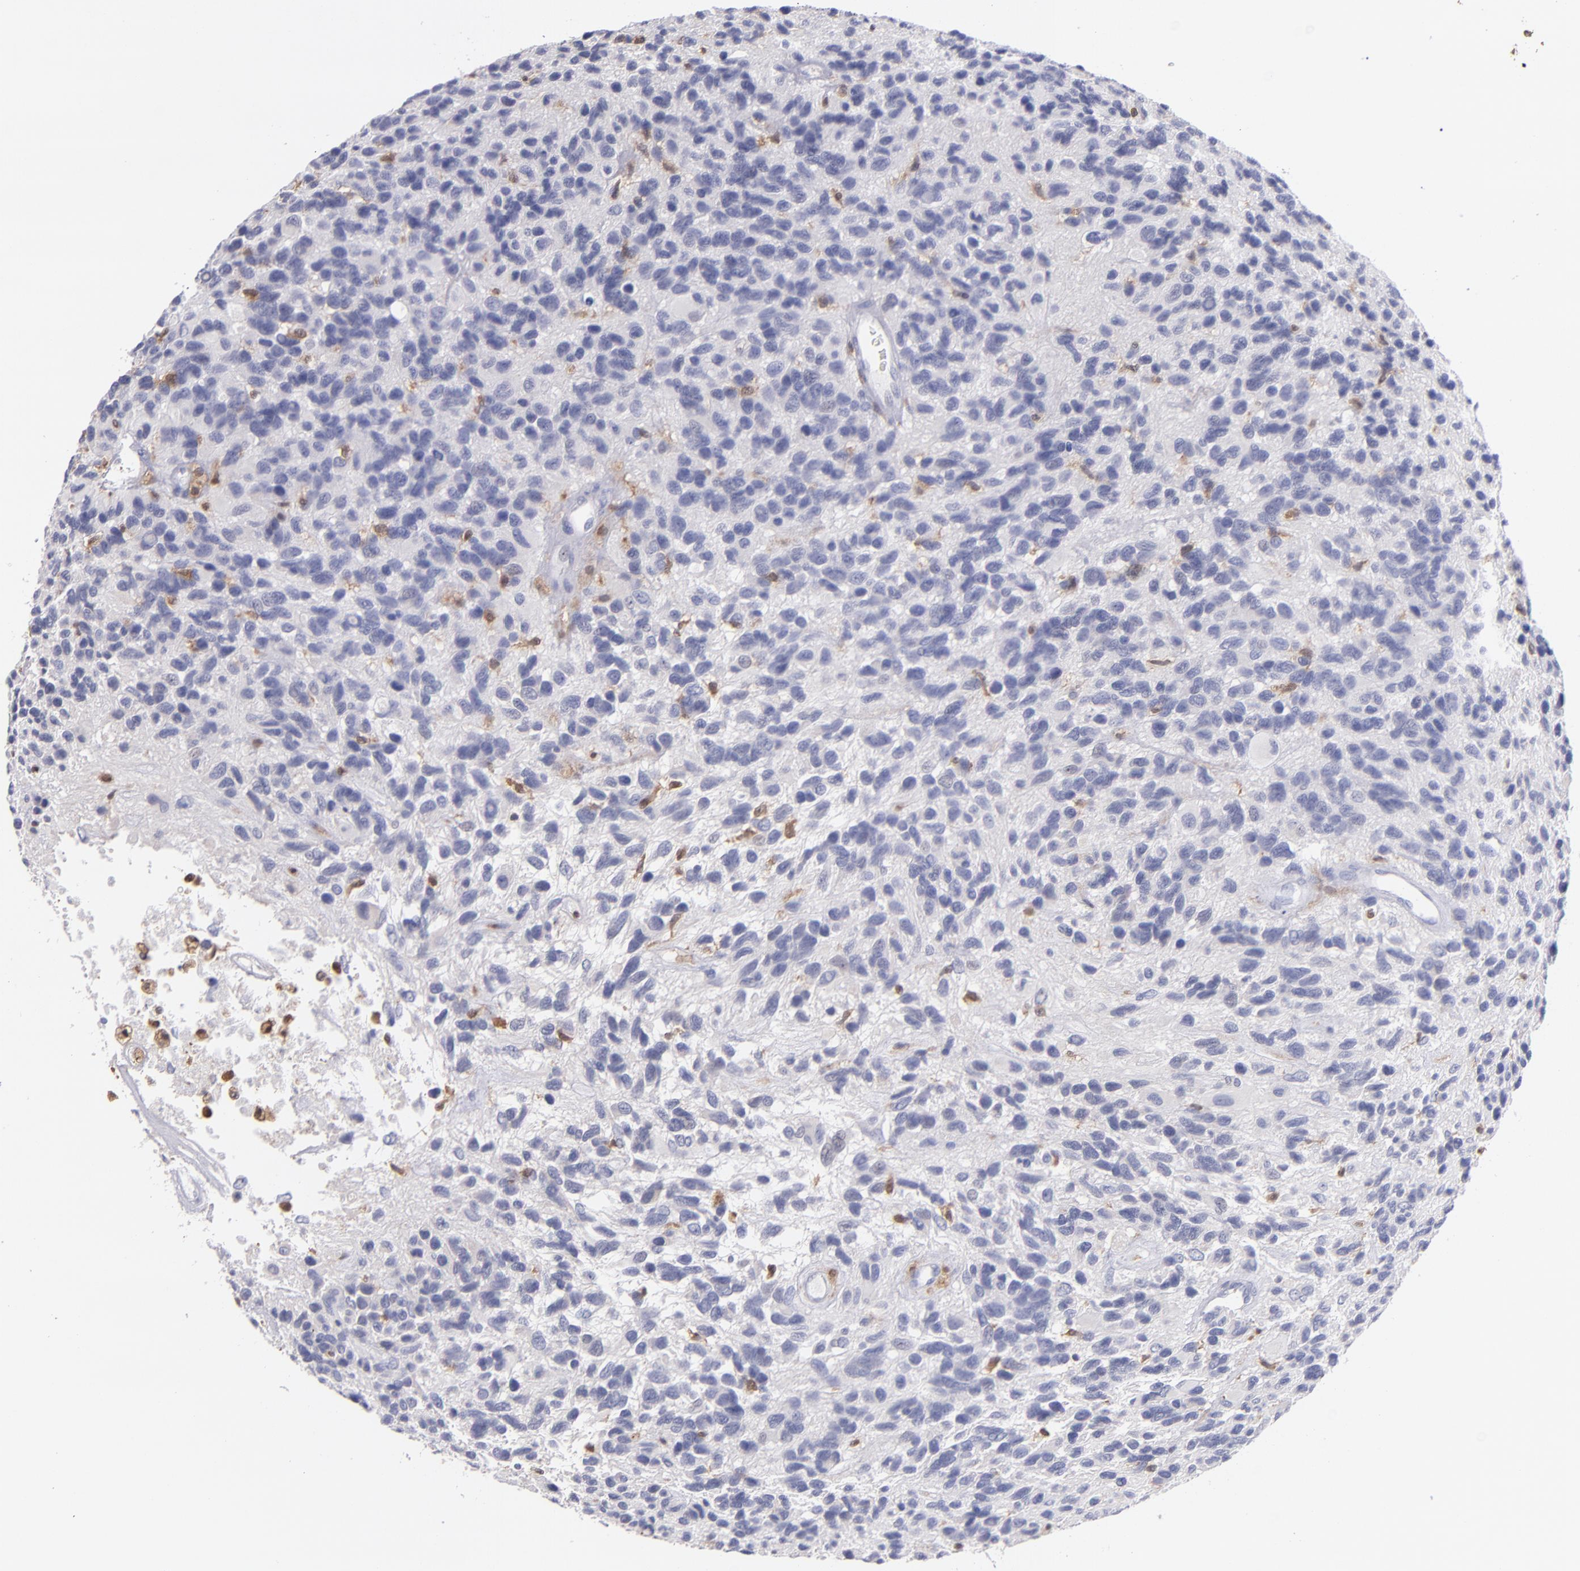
{"staining": {"intensity": "negative", "quantity": "none", "location": "none"}, "tissue": "glioma", "cell_type": "Tumor cells", "image_type": "cancer", "snomed": [{"axis": "morphology", "description": "Glioma, malignant, High grade"}, {"axis": "topography", "description": "Brain"}], "caption": "High power microscopy histopathology image of an immunohistochemistry photomicrograph of malignant glioma (high-grade), revealing no significant expression in tumor cells.", "gene": "PRKCD", "patient": {"sex": "male", "age": 77}}